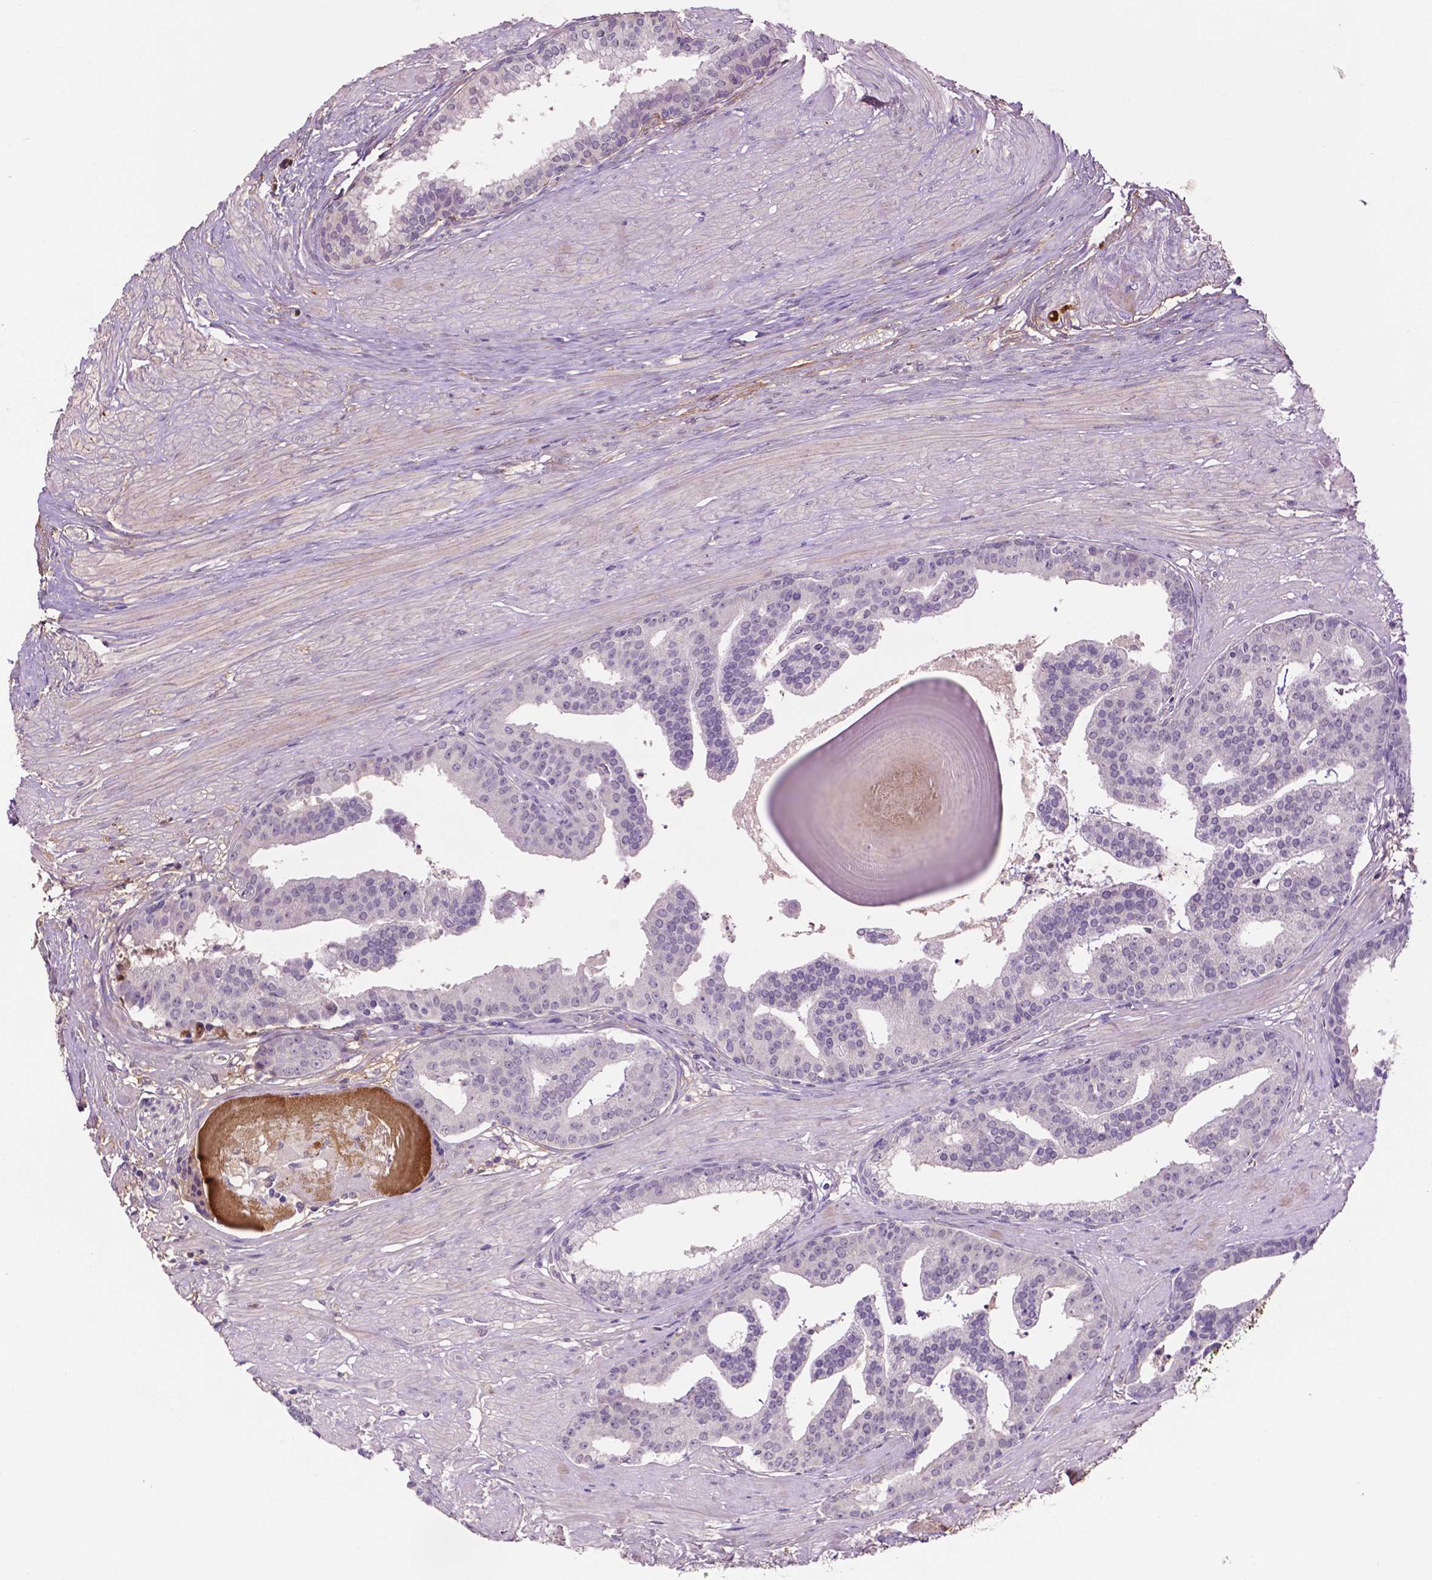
{"staining": {"intensity": "negative", "quantity": "none", "location": "none"}, "tissue": "prostate cancer", "cell_type": "Tumor cells", "image_type": "cancer", "snomed": [{"axis": "morphology", "description": "Adenocarcinoma, NOS"}, {"axis": "topography", "description": "Prostate and seminal vesicle, NOS"}, {"axis": "topography", "description": "Prostate"}], "caption": "This is a histopathology image of immunohistochemistry staining of prostate cancer, which shows no expression in tumor cells.", "gene": "FBLN1", "patient": {"sex": "male", "age": 44}}